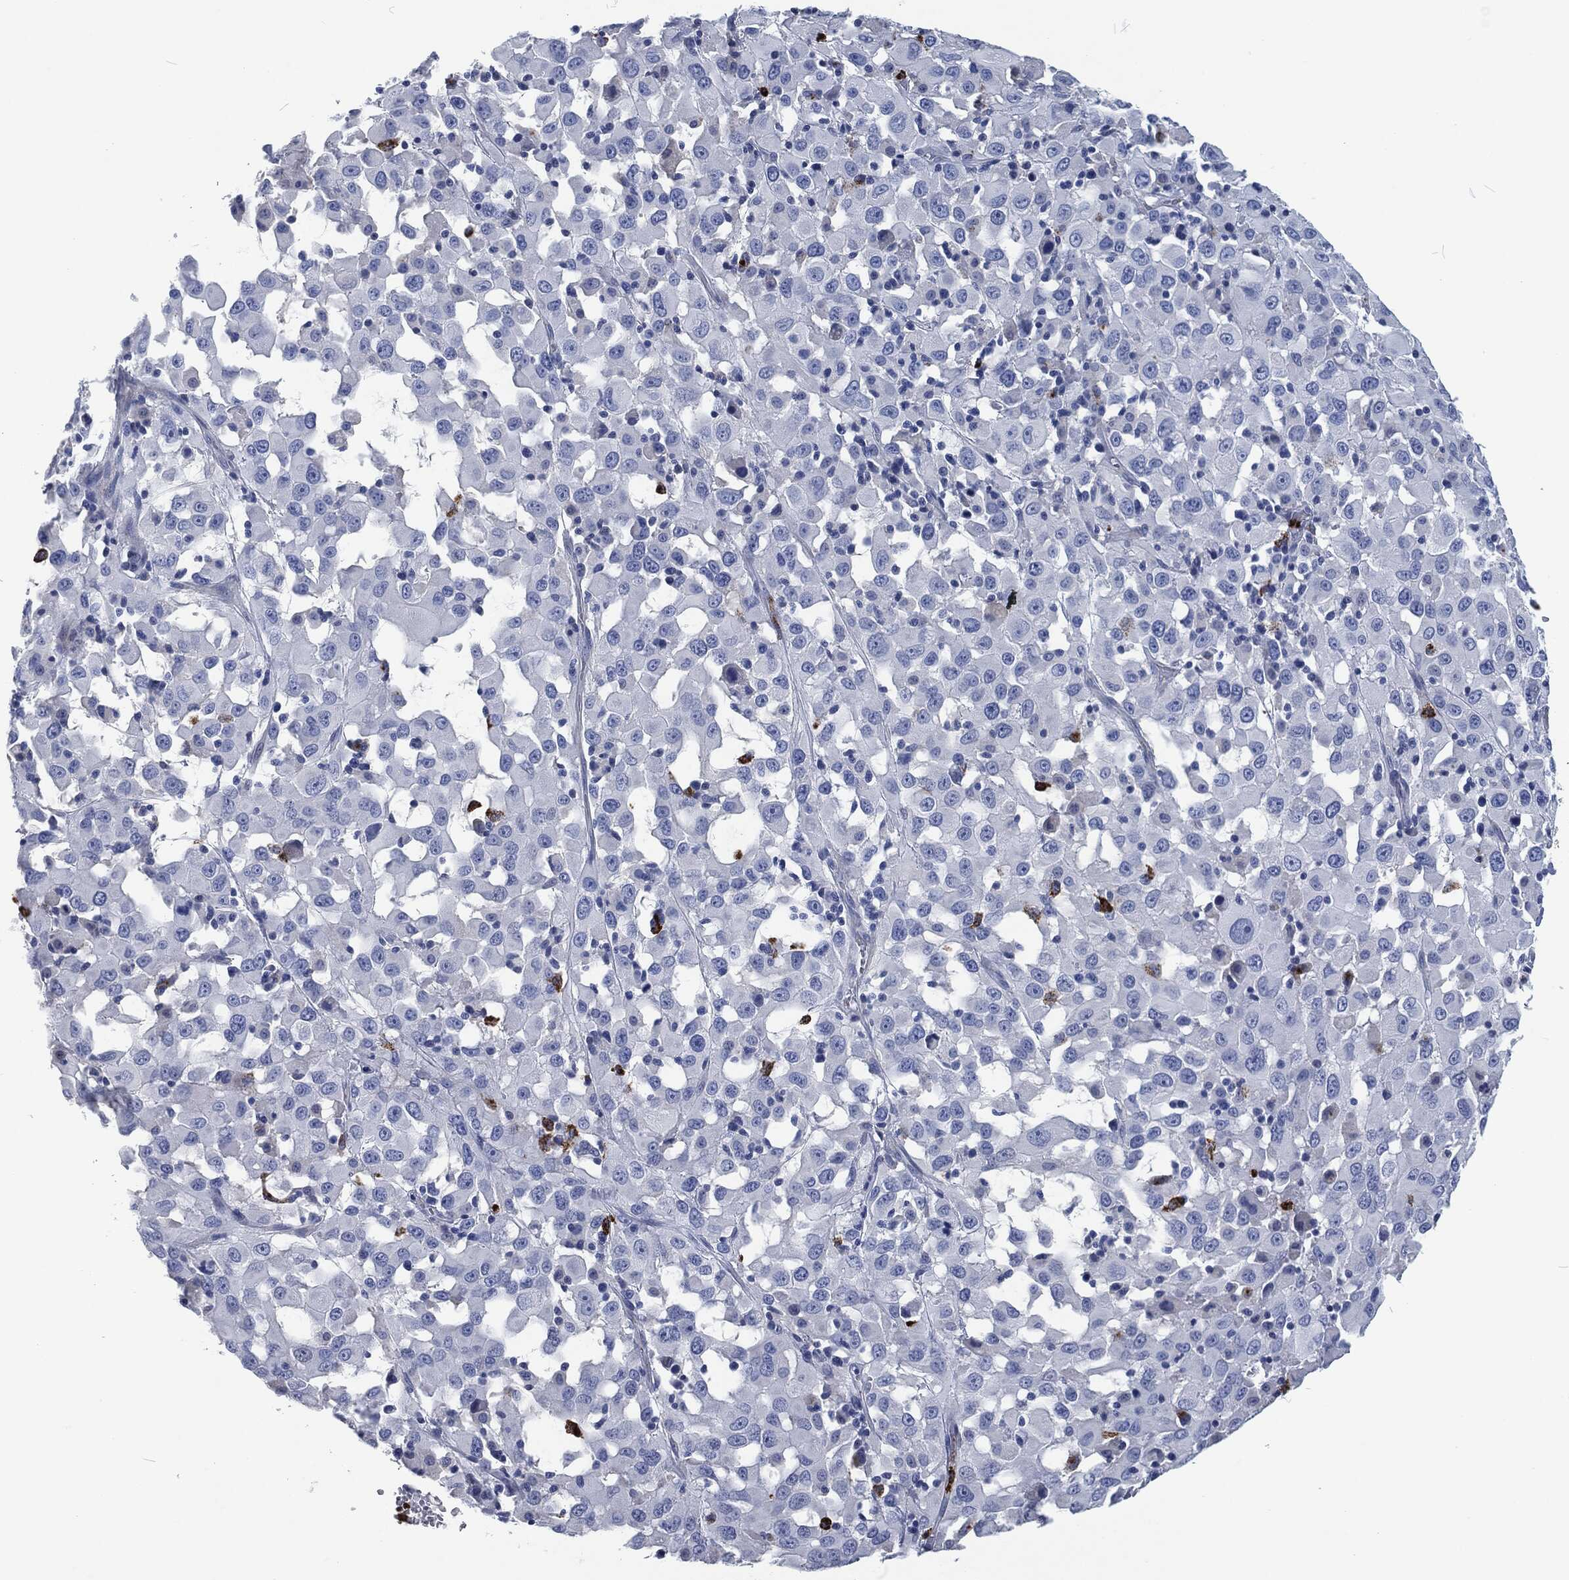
{"staining": {"intensity": "negative", "quantity": "none", "location": "none"}, "tissue": "melanoma", "cell_type": "Tumor cells", "image_type": "cancer", "snomed": [{"axis": "morphology", "description": "Malignant melanoma, Metastatic site"}, {"axis": "topography", "description": "Lymph node"}], "caption": "The histopathology image demonstrates no significant positivity in tumor cells of malignant melanoma (metastatic site).", "gene": "MPO", "patient": {"sex": "male", "age": 50}}